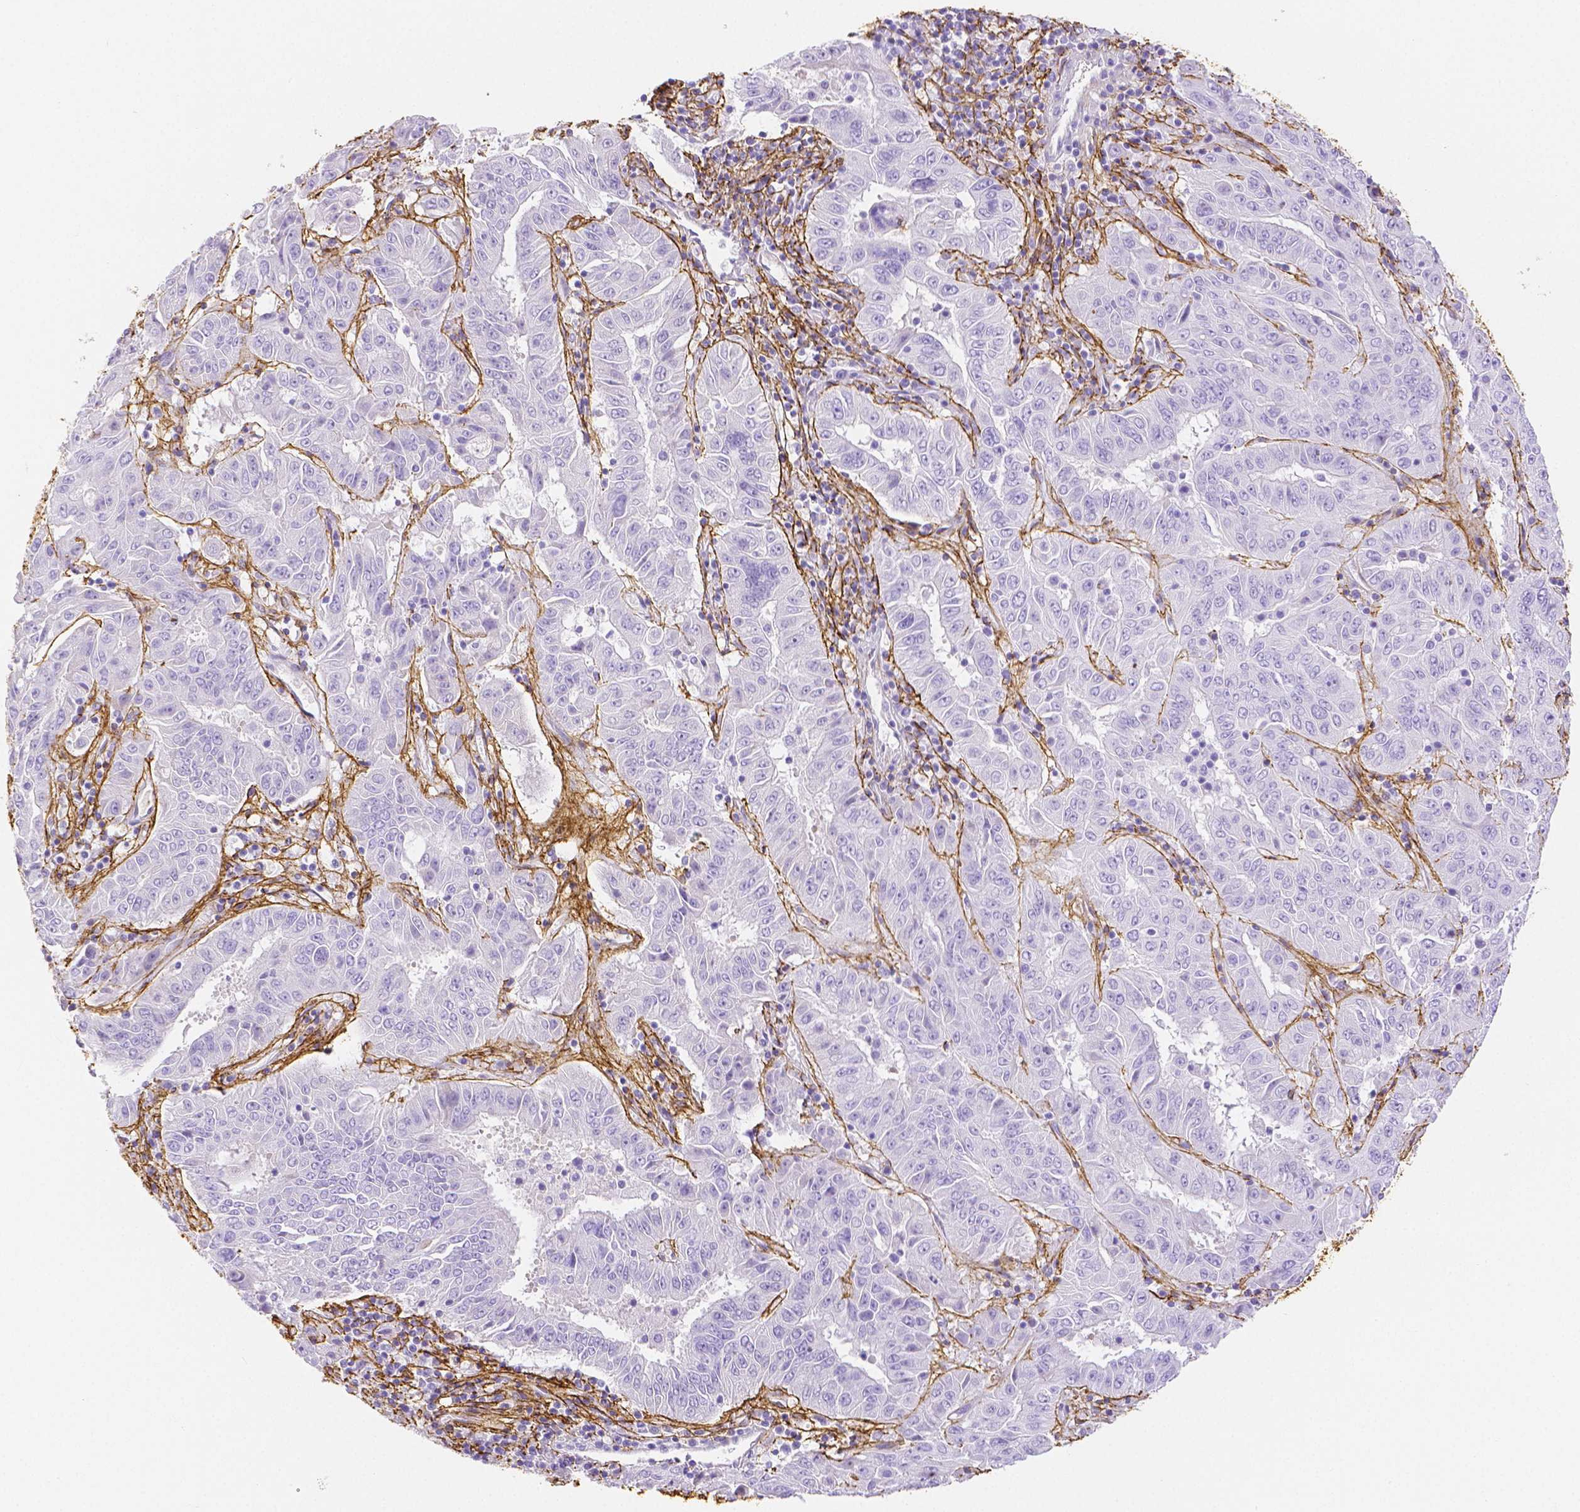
{"staining": {"intensity": "negative", "quantity": "none", "location": "none"}, "tissue": "pancreatic cancer", "cell_type": "Tumor cells", "image_type": "cancer", "snomed": [{"axis": "morphology", "description": "Adenocarcinoma, NOS"}, {"axis": "topography", "description": "Pancreas"}], "caption": "An immunohistochemistry micrograph of adenocarcinoma (pancreatic) is shown. There is no staining in tumor cells of adenocarcinoma (pancreatic).", "gene": "FBN1", "patient": {"sex": "male", "age": 63}}